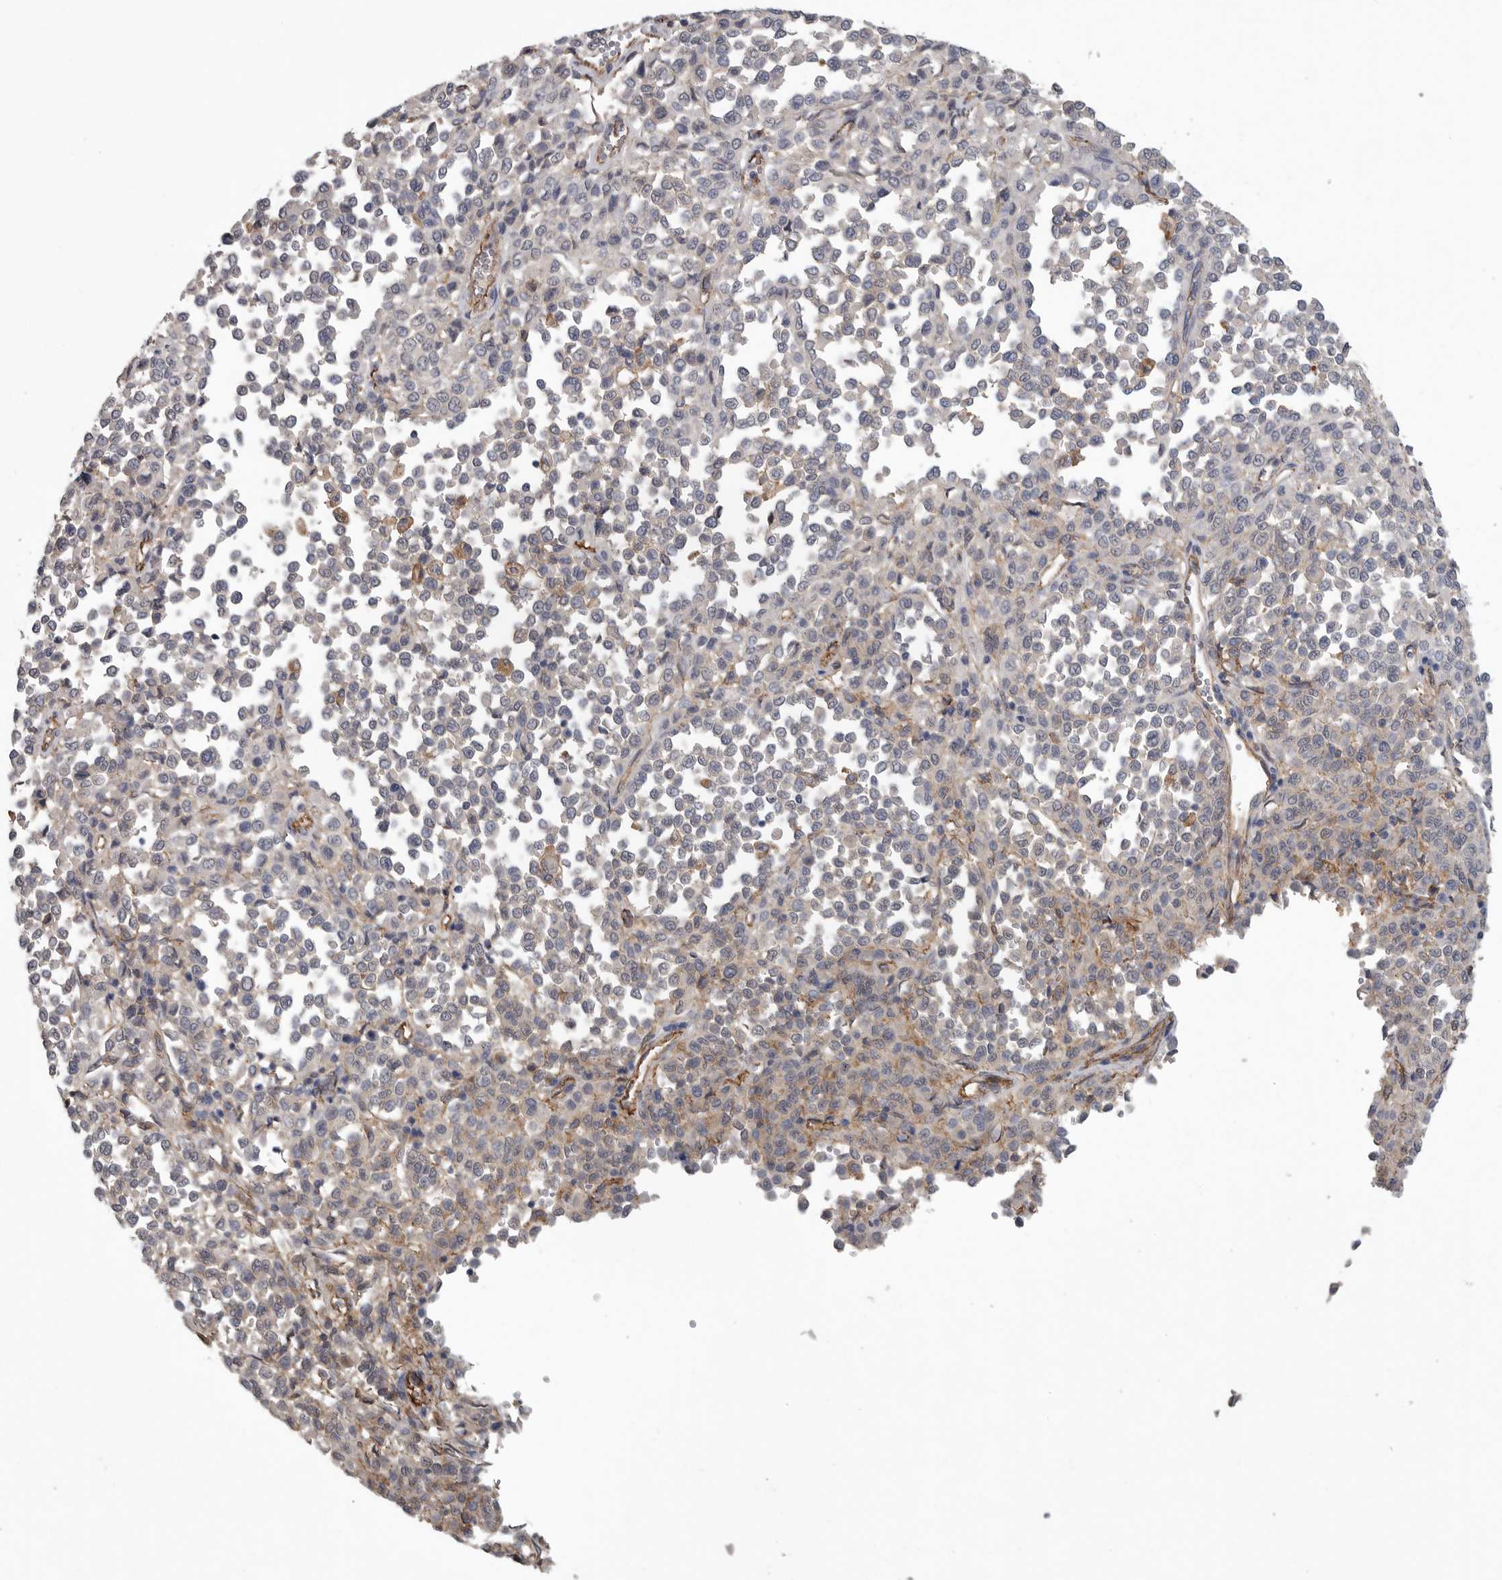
{"staining": {"intensity": "negative", "quantity": "none", "location": "none"}, "tissue": "melanoma", "cell_type": "Tumor cells", "image_type": "cancer", "snomed": [{"axis": "morphology", "description": "Malignant melanoma, Metastatic site"}, {"axis": "topography", "description": "Pancreas"}], "caption": "Tumor cells show no significant positivity in melanoma.", "gene": "NECTIN2", "patient": {"sex": "female", "age": 30}}